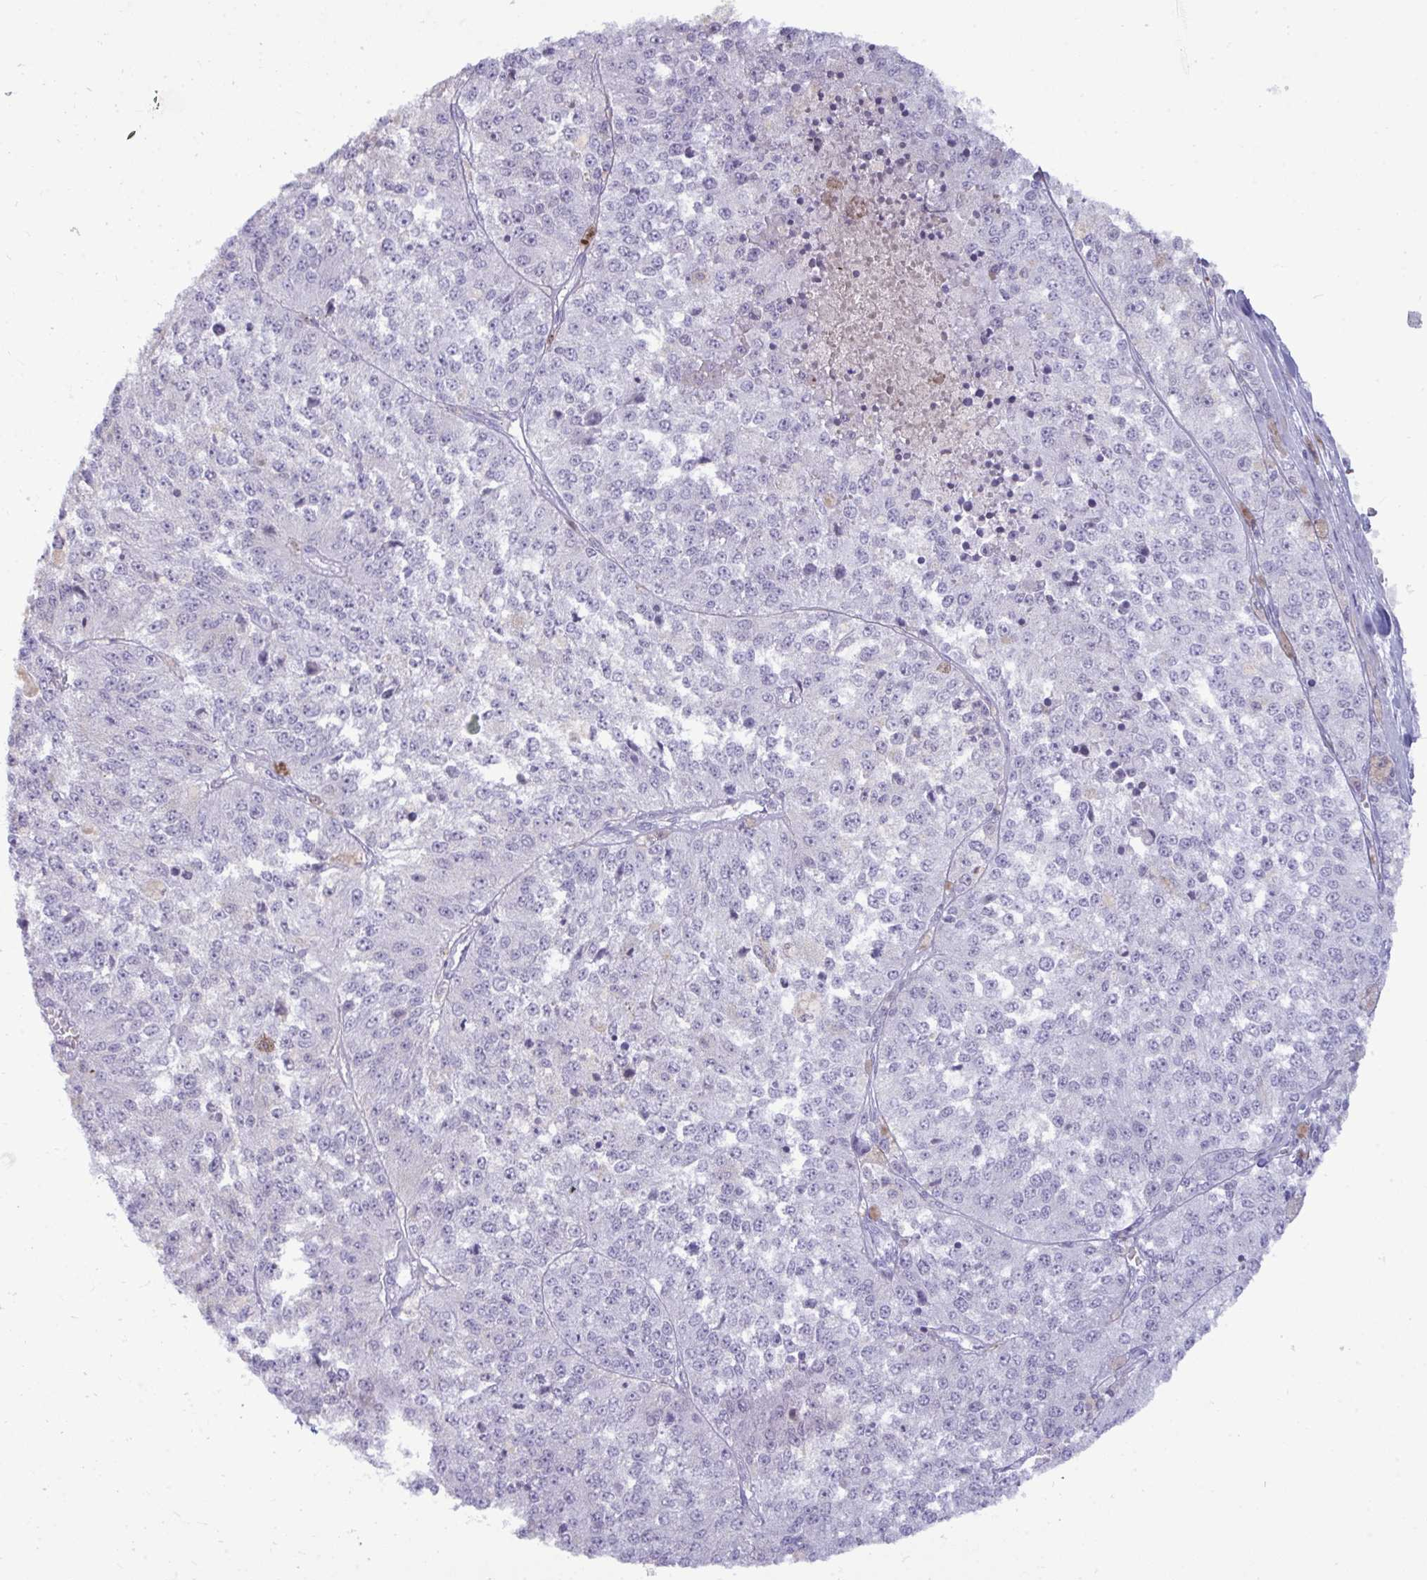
{"staining": {"intensity": "negative", "quantity": "none", "location": "none"}, "tissue": "melanoma", "cell_type": "Tumor cells", "image_type": "cancer", "snomed": [{"axis": "morphology", "description": "Malignant melanoma, Metastatic site"}, {"axis": "topography", "description": "Lymph node"}], "caption": "Immunohistochemistry photomicrograph of melanoma stained for a protein (brown), which displays no expression in tumor cells.", "gene": "ANKRD60", "patient": {"sex": "female", "age": 64}}